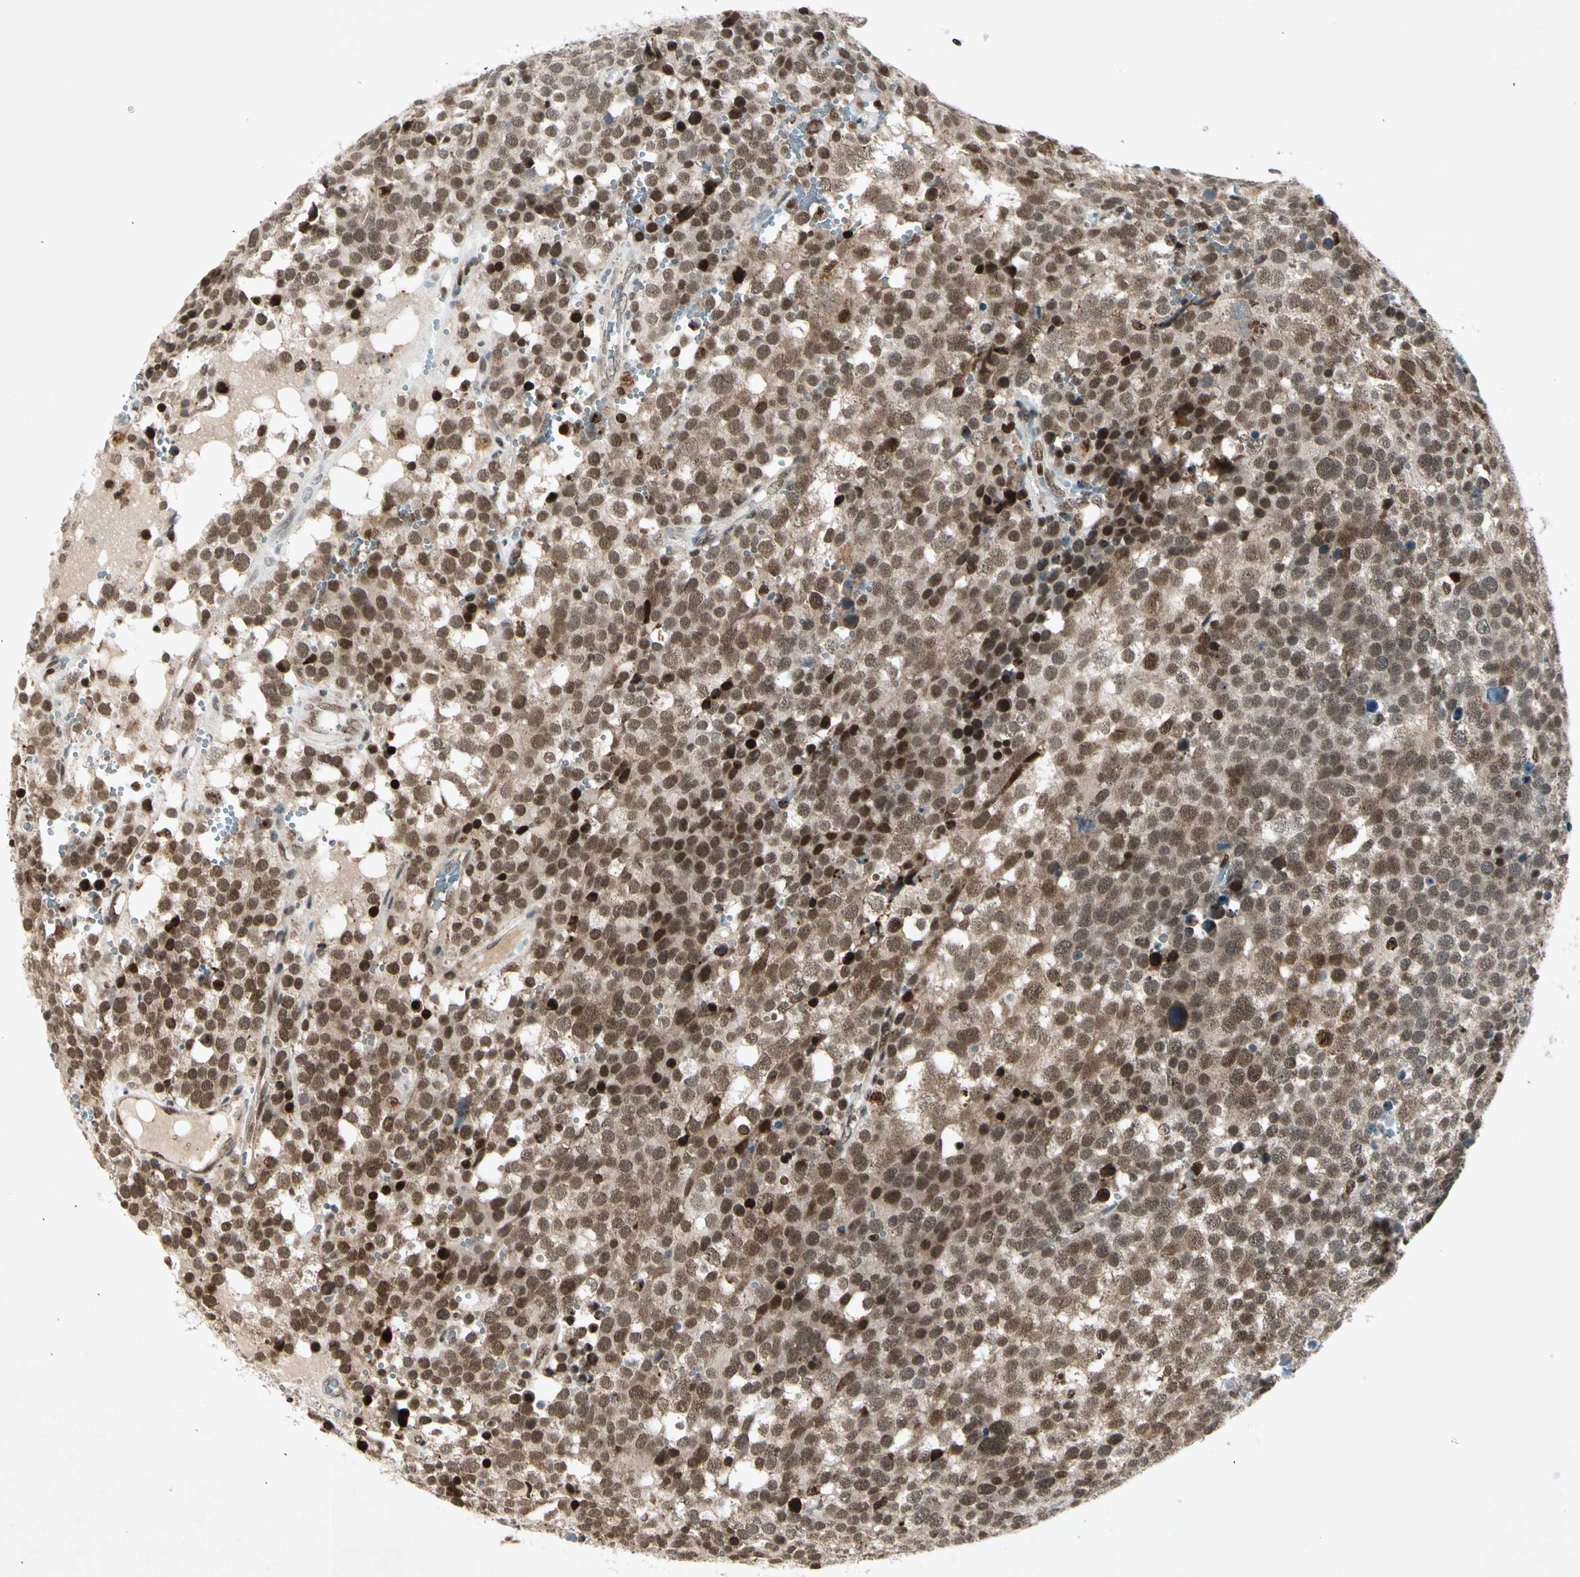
{"staining": {"intensity": "strong", "quantity": ">75%", "location": "nuclear"}, "tissue": "testis cancer", "cell_type": "Tumor cells", "image_type": "cancer", "snomed": [{"axis": "morphology", "description": "Seminoma, NOS"}, {"axis": "topography", "description": "Testis"}], "caption": "Immunohistochemistry (IHC) micrograph of neoplastic tissue: human testis cancer stained using immunohistochemistry displays high levels of strong protein expression localized specifically in the nuclear of tumor cells, appearing as a nuclear brown color.", "gene": "RNF43", "patient": {"sex": "male", "age": 71}}